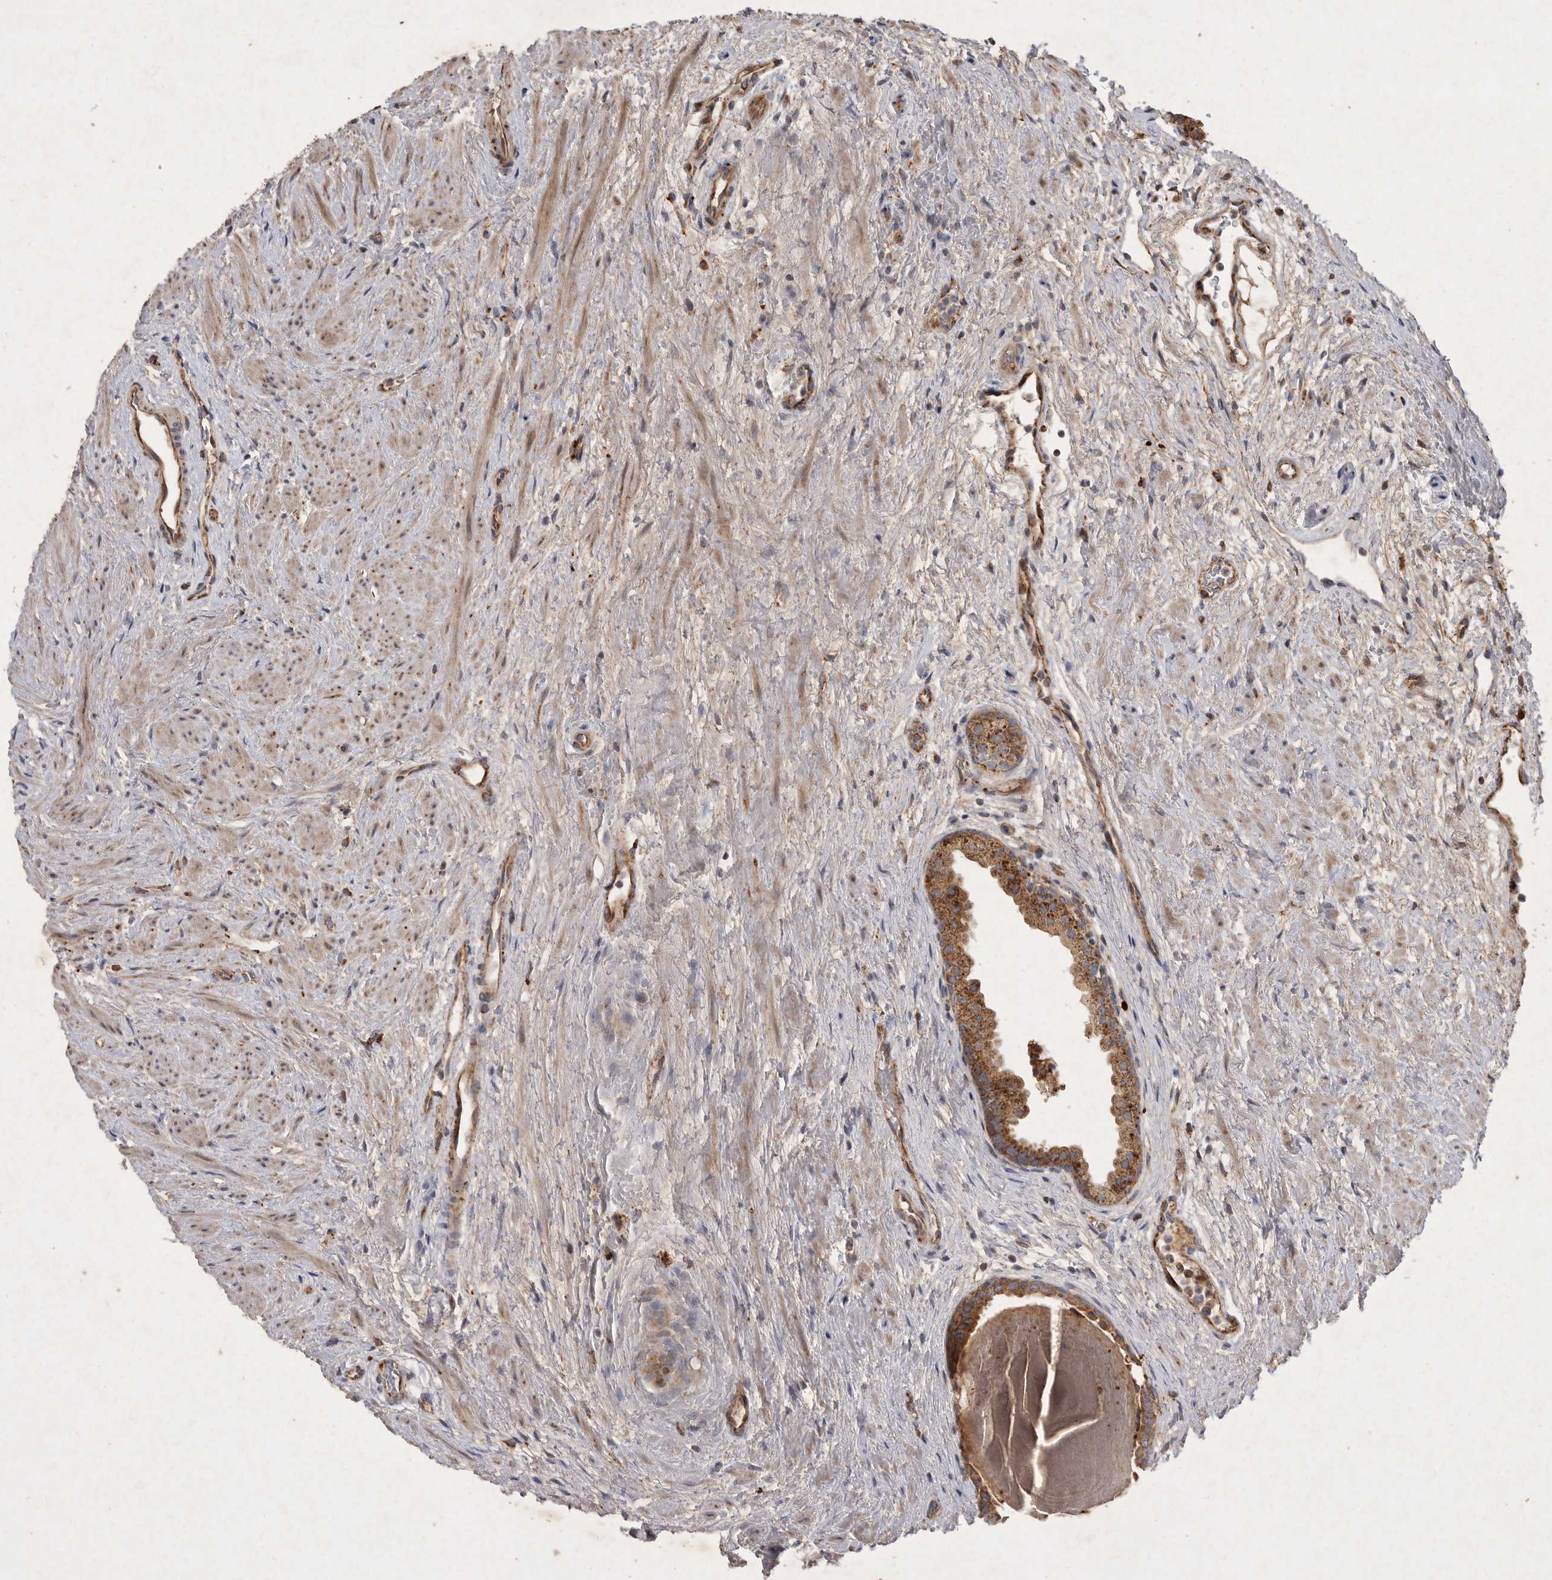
{"staining": {"intensity": "moderate", "quantity": ">75%", "location": "cytoplasmic/membranous"}, "tissue": "prostate", "cell_type": "Glandular cells", "image_type": "normal", "snomed": [{"axis": "morphology", "description": "Normal tissue, NOS"}, {"axis": "topography", "description": "Prostate"}], "caption": "The image exhibits immunohistochemical staining of unremarkable prostate. There is moderate cytoplasmic/membranous staining is seen in about >75% of glandular cells.", "gene": "MRPL41", "patient": {"sex": "male", "age": 48}}